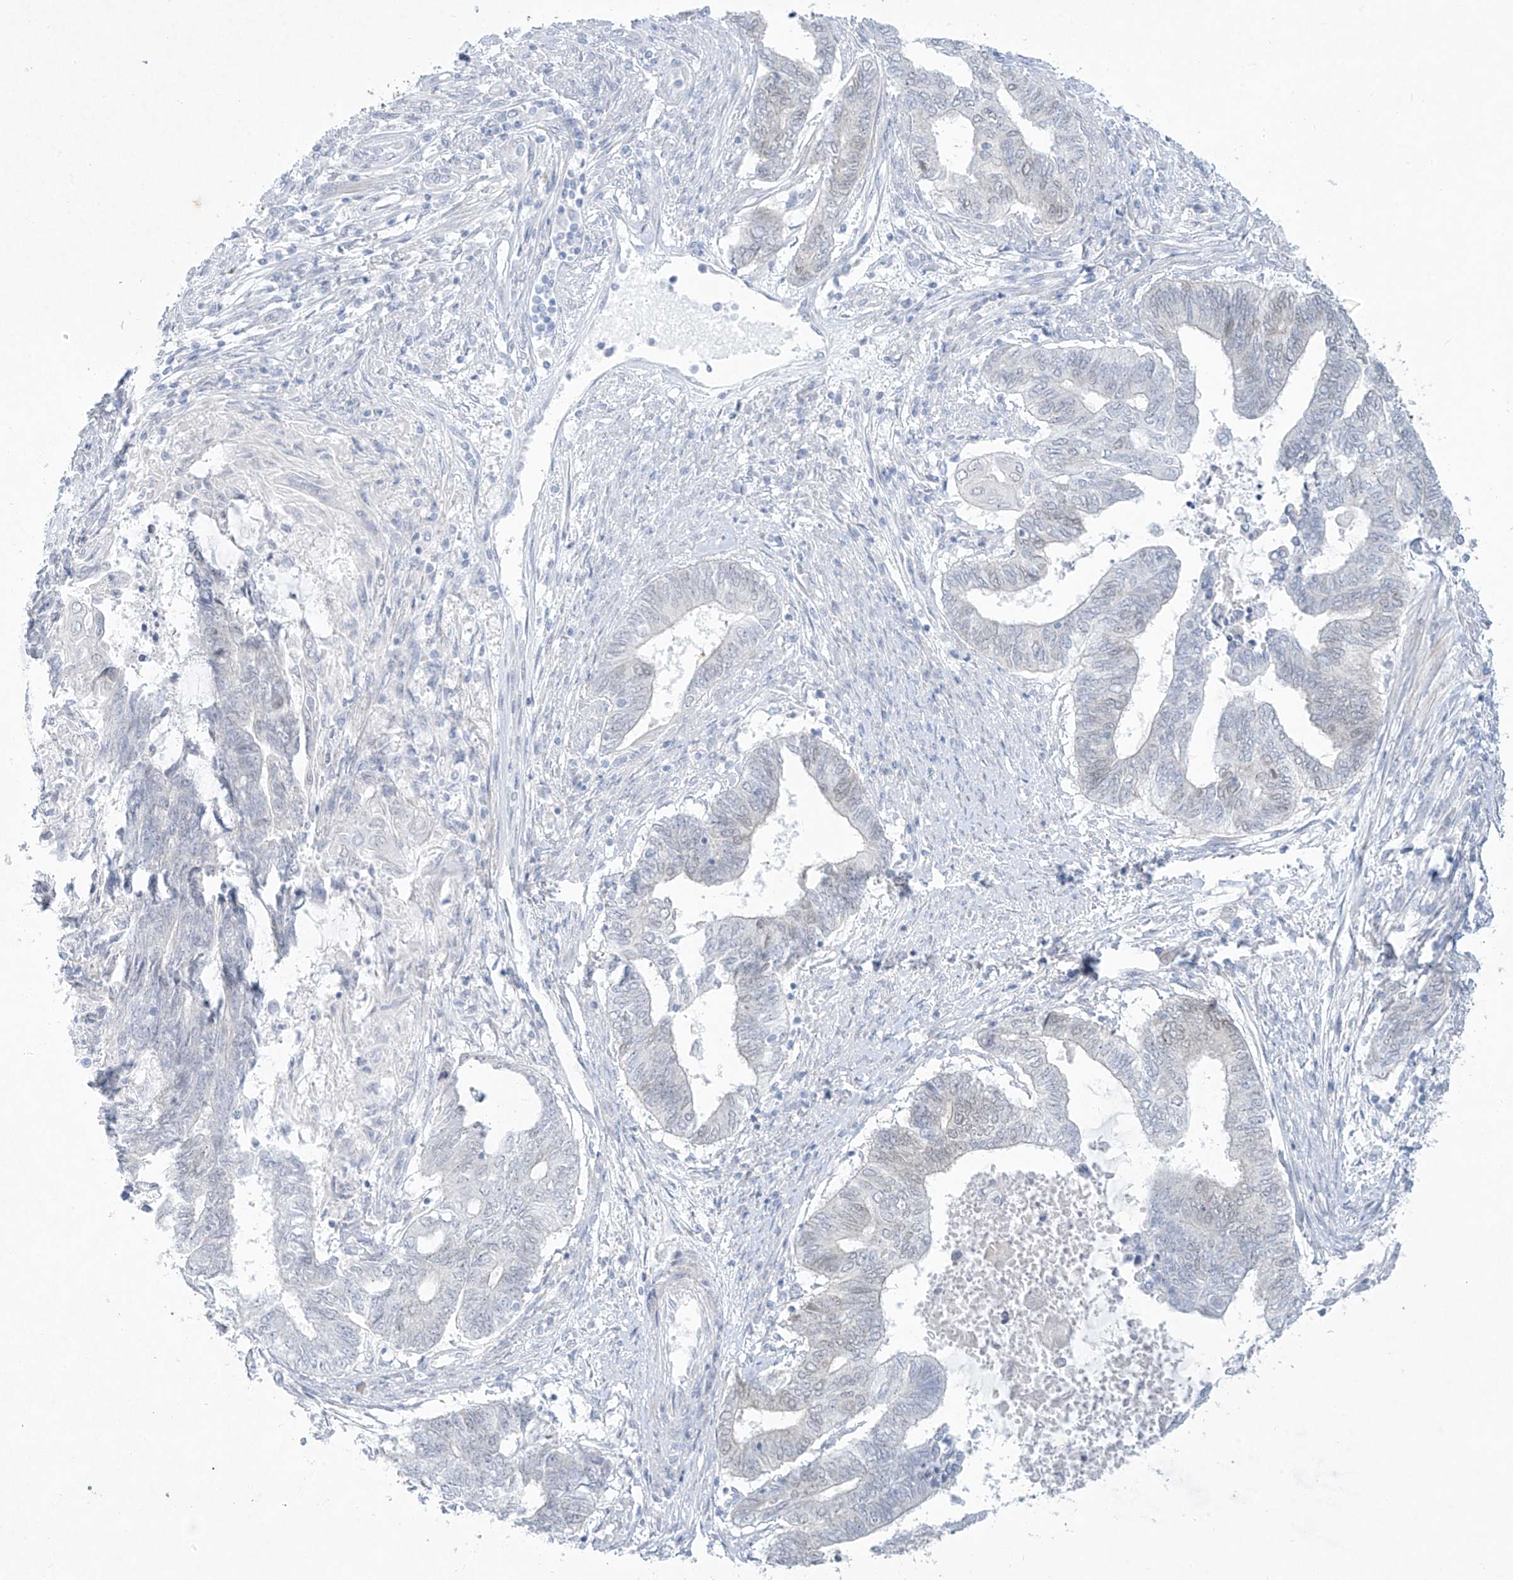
{"staining": {"intensity": "negative", "quantity": "none", "location": "none"}, "tissue": "endometrial cancer", "cell_type": "Tumor cells", "image_type": "cancer", "snomed": [{"axis": "morphology", "description": "Adenocarcinoma, NOS"}, {"axis": "topography", "description": "Uterus"}, {"axis": "topography", "description": "Endometrium"}], "caption": "Endometrial adenocarcinoma was stained to show a protein in brown. There is no significant expression in tumor cells. (DAB immunohistochemistry (IHC) visualized using brightfield microscopy, high magnification).", "gene": "PAX6", "patient": {"sex": "female", "age": 70}}